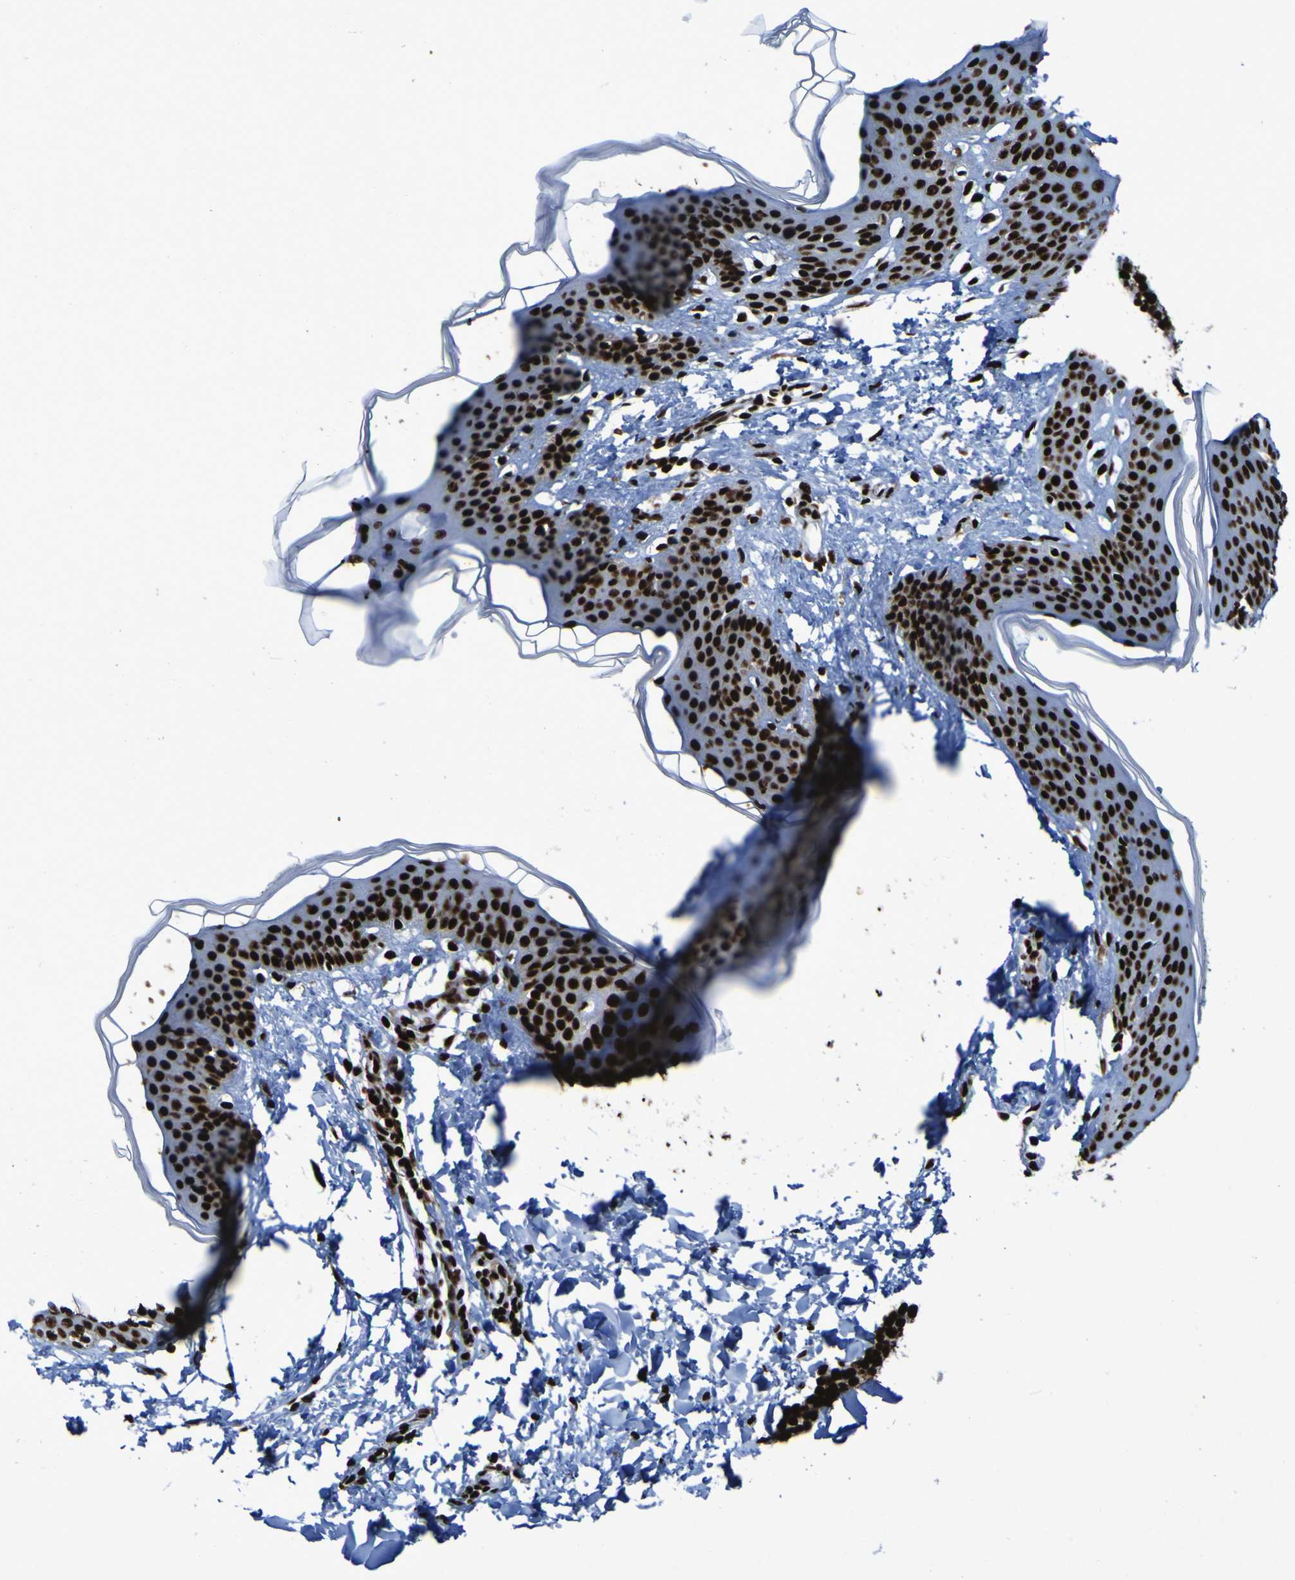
{"staining": {"intensity": "strong", "quantity": ">75%", "location": "nuclear"}, "tissue": "skin", "cell_type": "Fibroblasts", "image_type": "normal", "snomed": [{"axis": "morphology", "description": "Normal tissue, NOS"}, {"axis": "topography", "description": "Skin"}], "caption": "High-magnification brightfield microscopy of benign skin stained with DAB (3,3'-diaminobenzidine) (brown) and counterstained with hematoxylin (blue). fibroblasts exhibit strong nuclear positivity is appreciated in about>75% of cells. Using DAB (brown) and hematoxylin (blue) stains, captured at high magnification using brightfield microscopy.", "gene": "NPM1", "patient": {"sex": "female", "age": 17}}